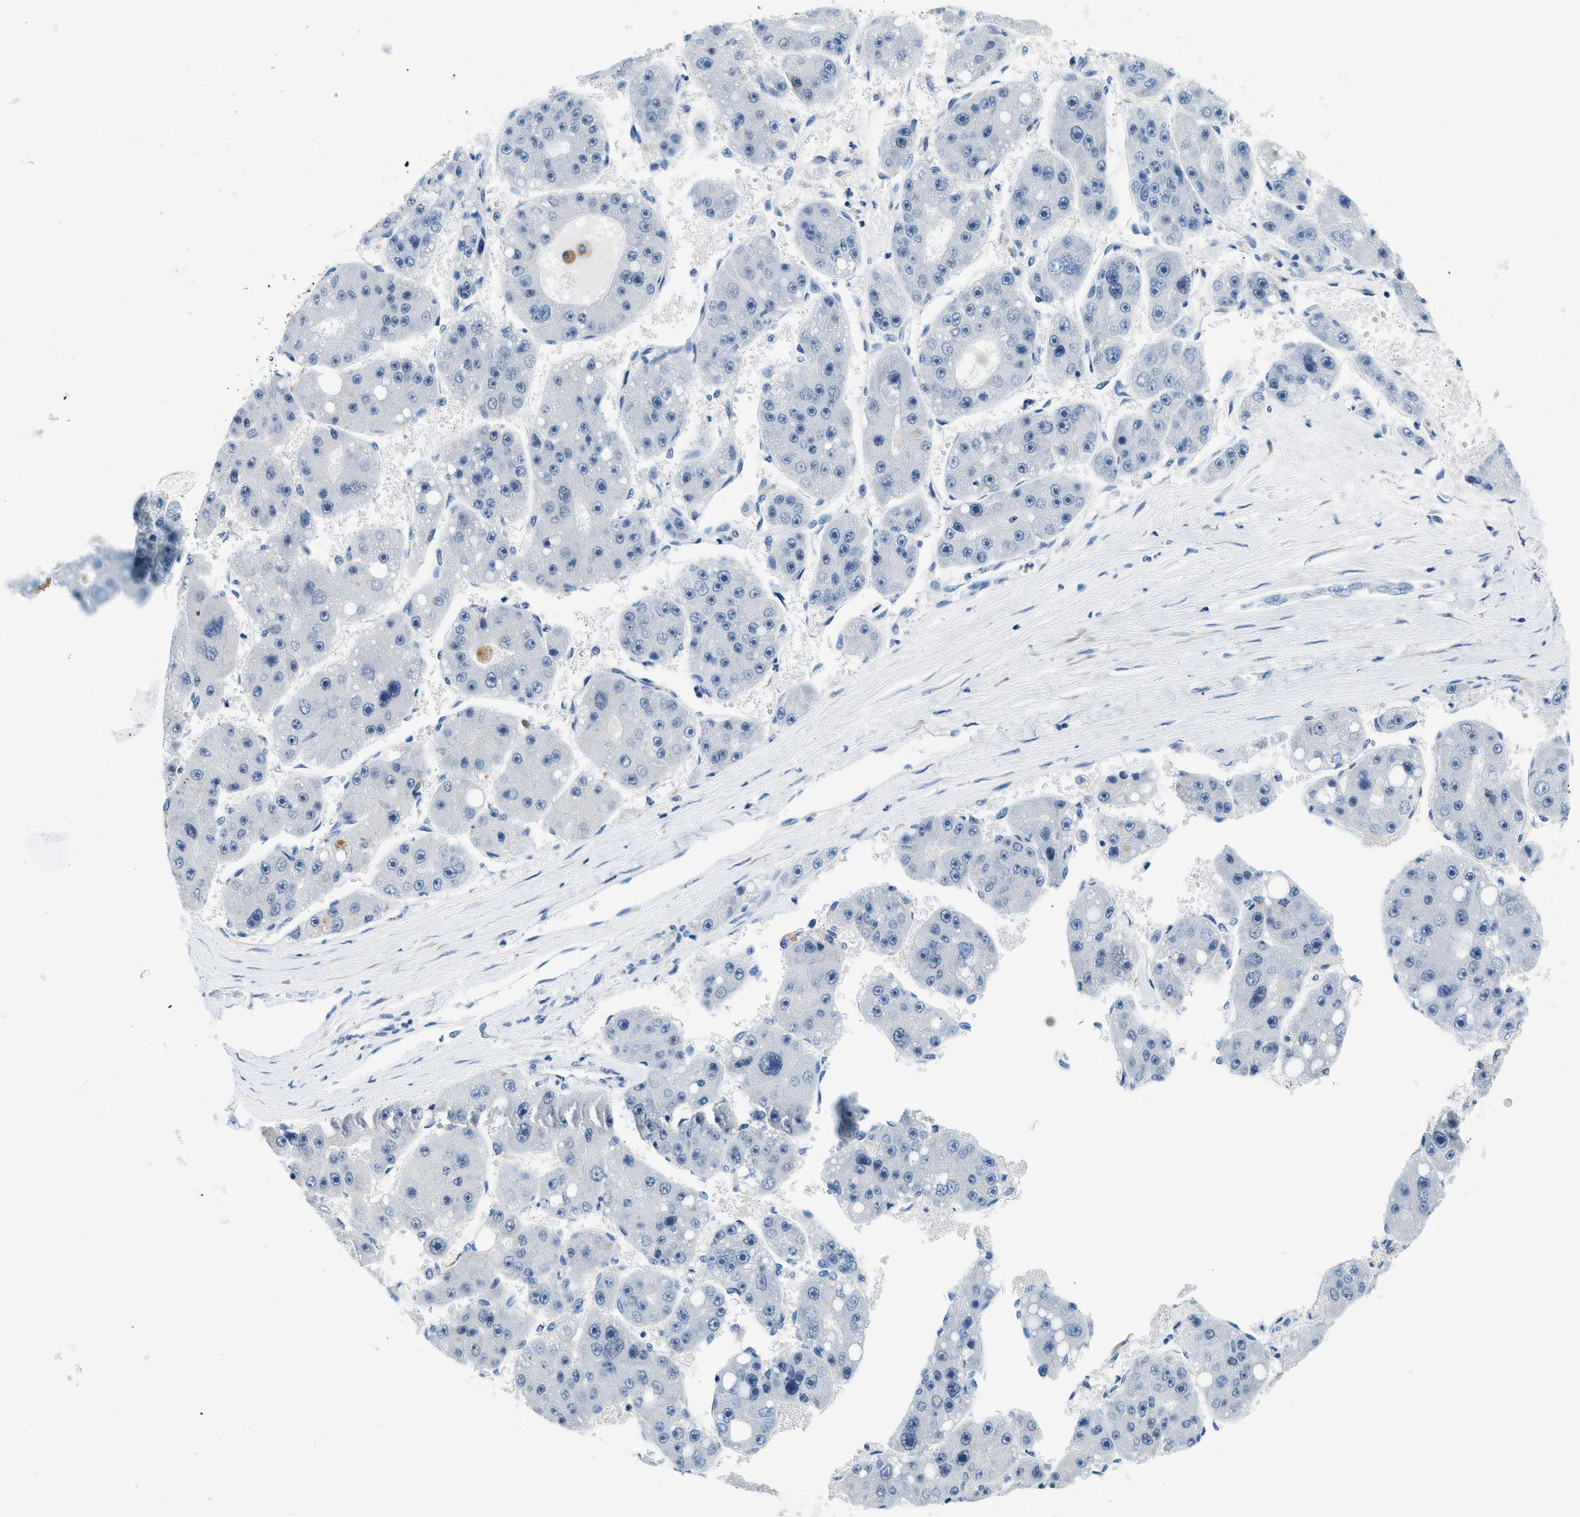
{"staining": {"intensity": "negative", "quantity": "none", "location": "none"}, "tissue": "liver cancer", "cell_type": "Tumor cells", "image_type": "cancer", "snomed": [{"axis": "morphology", "description": "Carcinoma, Hepatocellular, NOS"}, {"axis": "topography", "description": "Liver"}], "caption": "Liver cancer stained for a protein using immunohistochemistry (IHC) reveals no staining tumor cells.", "gene": "CLDN18", "patient": {"sex": "female", "age": 61}}